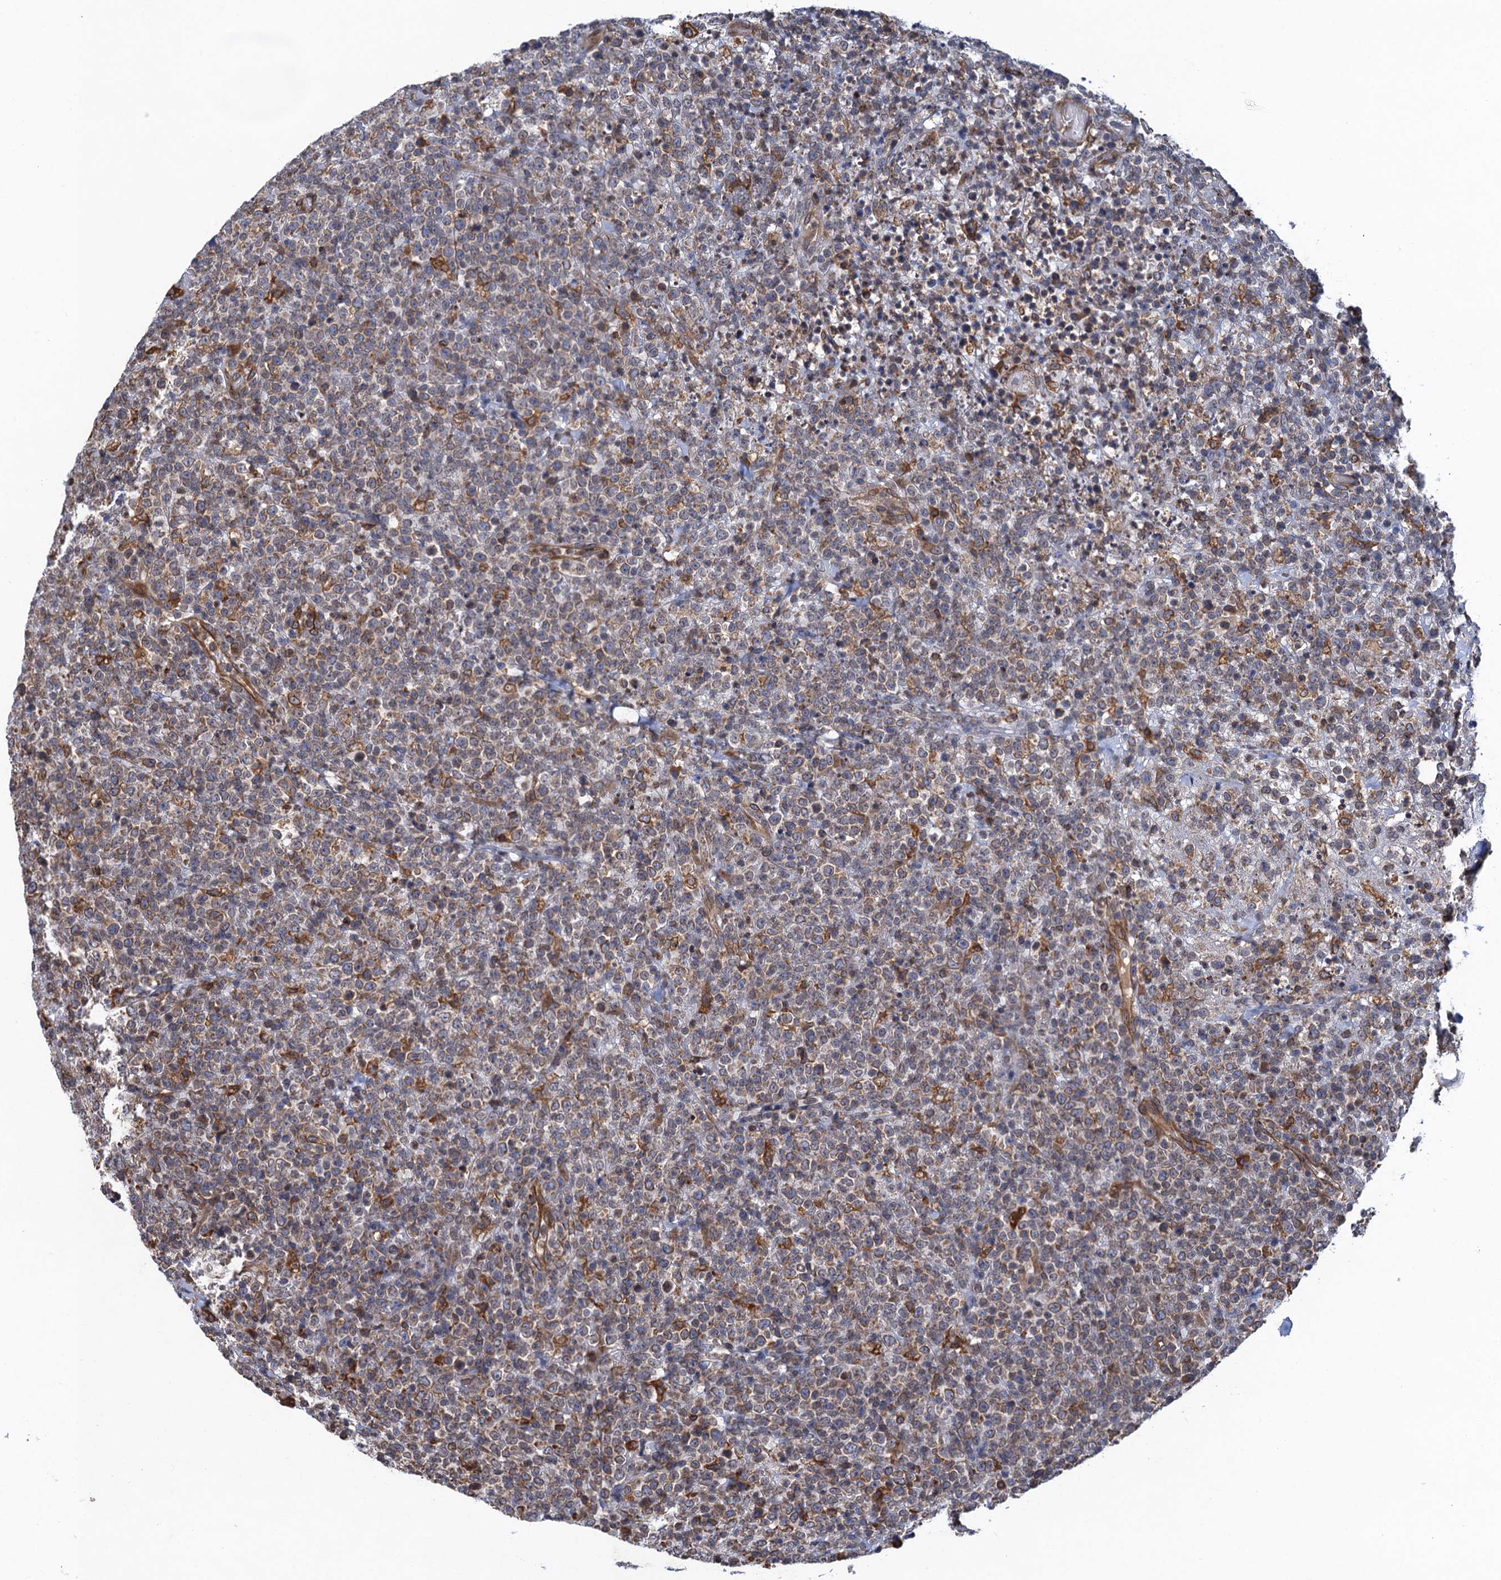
{"staining": {"intensity": "weak", "quantity": "25%-75%", "location": "cytoplasmic/membranous"}, "tissue": "lymphoma", "cell_type": "Tumor cells", "image_type": "cancer", "snomed": [{"axis": "morphology", "description": "Malignant lymphoma, non-Hodgkin's type, High grade"}, {"axis": "topography", "description": "Colon"}], "caption": "Malignant lymphoma, non-Hodgkin's type (high-grade) tissue displays weak cytoplasmic/membranous positivity in about 25%-75% of tumor cells, visualized by immunohistochemistry.", "gene": "ARMC5", "patient": {"sex": "female", "age": 53}}